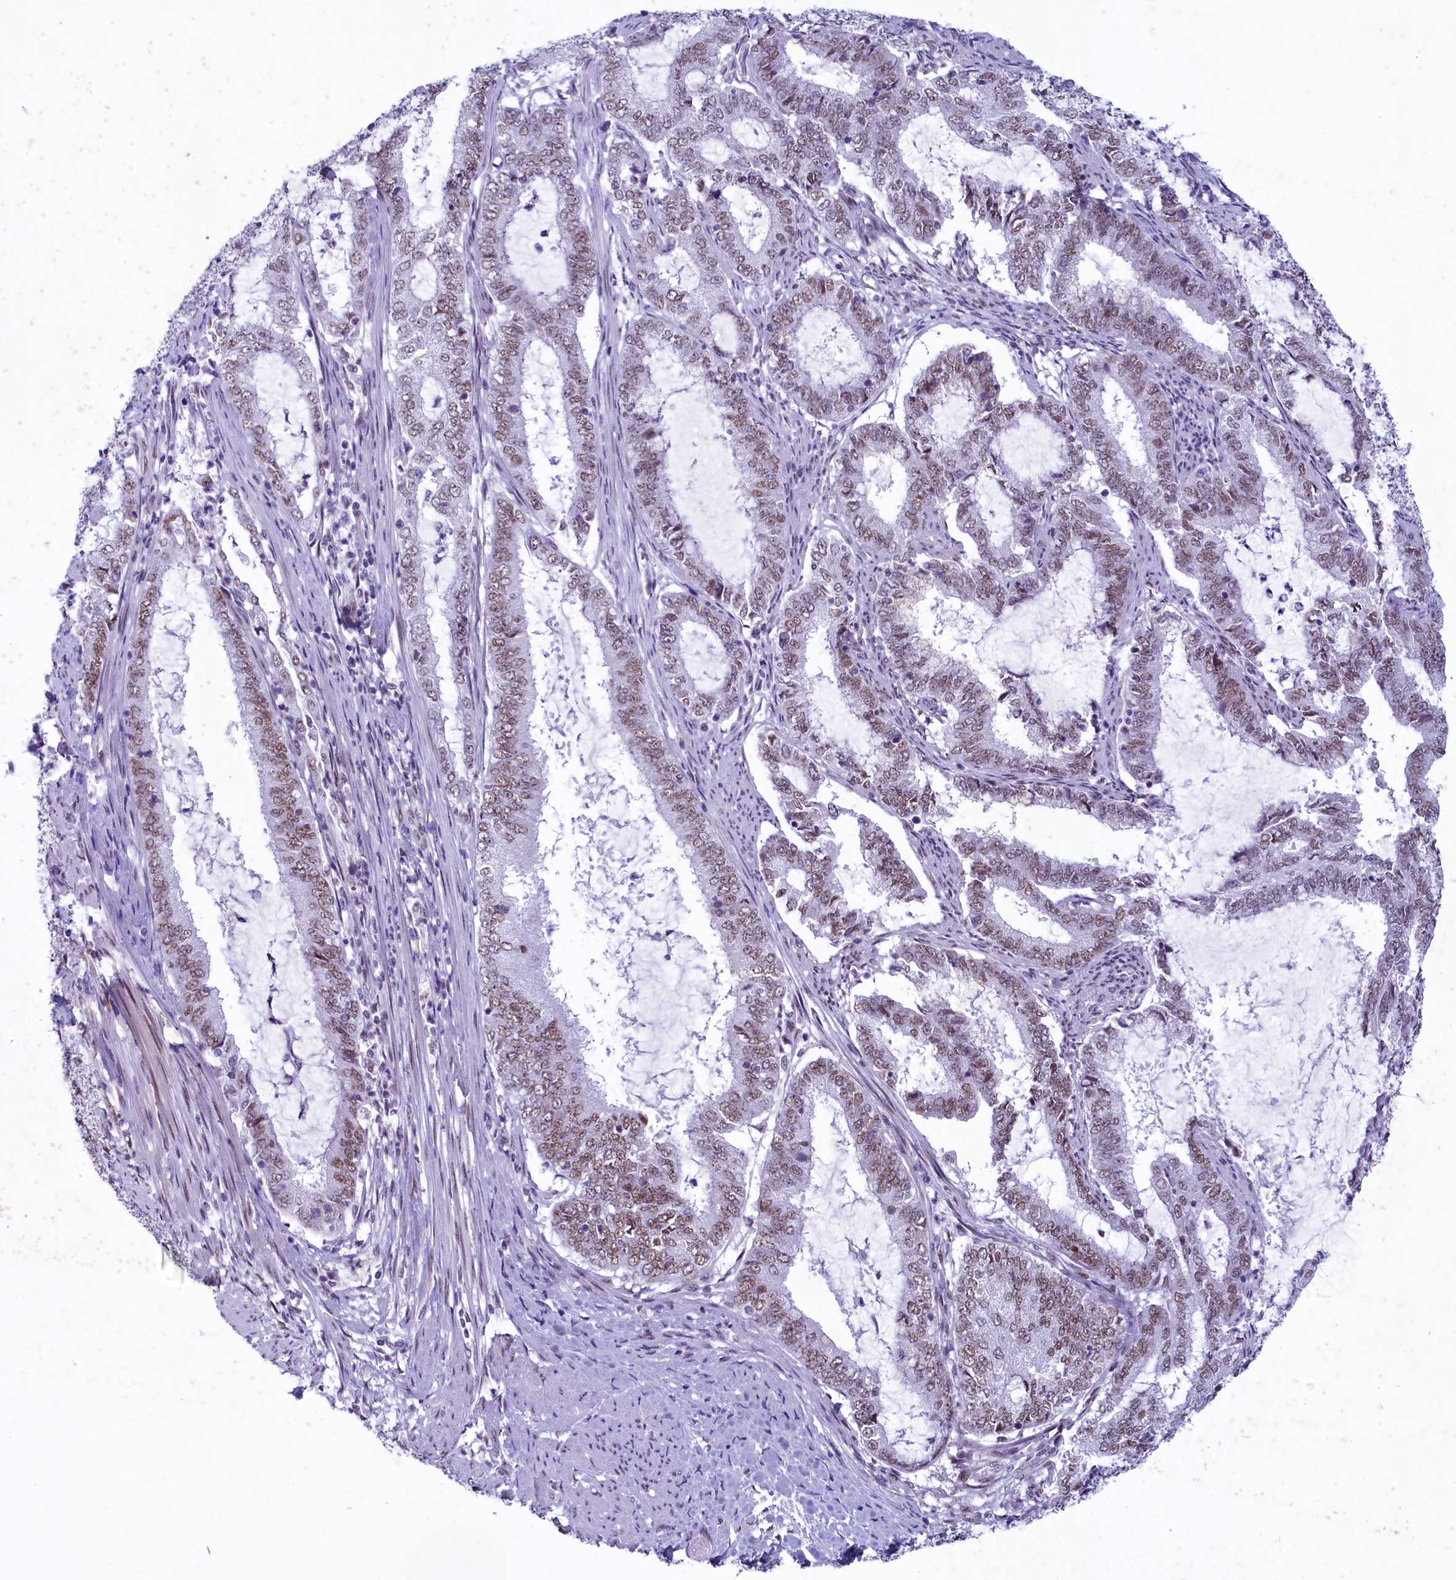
{"staining": {"intensity": "moderate", "quantity": ">75%", "location": "nuclear"}, "tissue": "endometrial cancer", "cell_type": "Tumor cells", "image_type": "cancer", "snomed": [{"axis": "morphology", "description": "Adenocarcinoma, NOS"}, {"axis": "topography", "description": "Endometrium"}], "caption": "The immunohistochemical stain shows moderate nuclear expression in tumor cells of endometrial cancer tissue.", "gene": "SUGP2", "patient": {"sex": "female", "age": 51}}